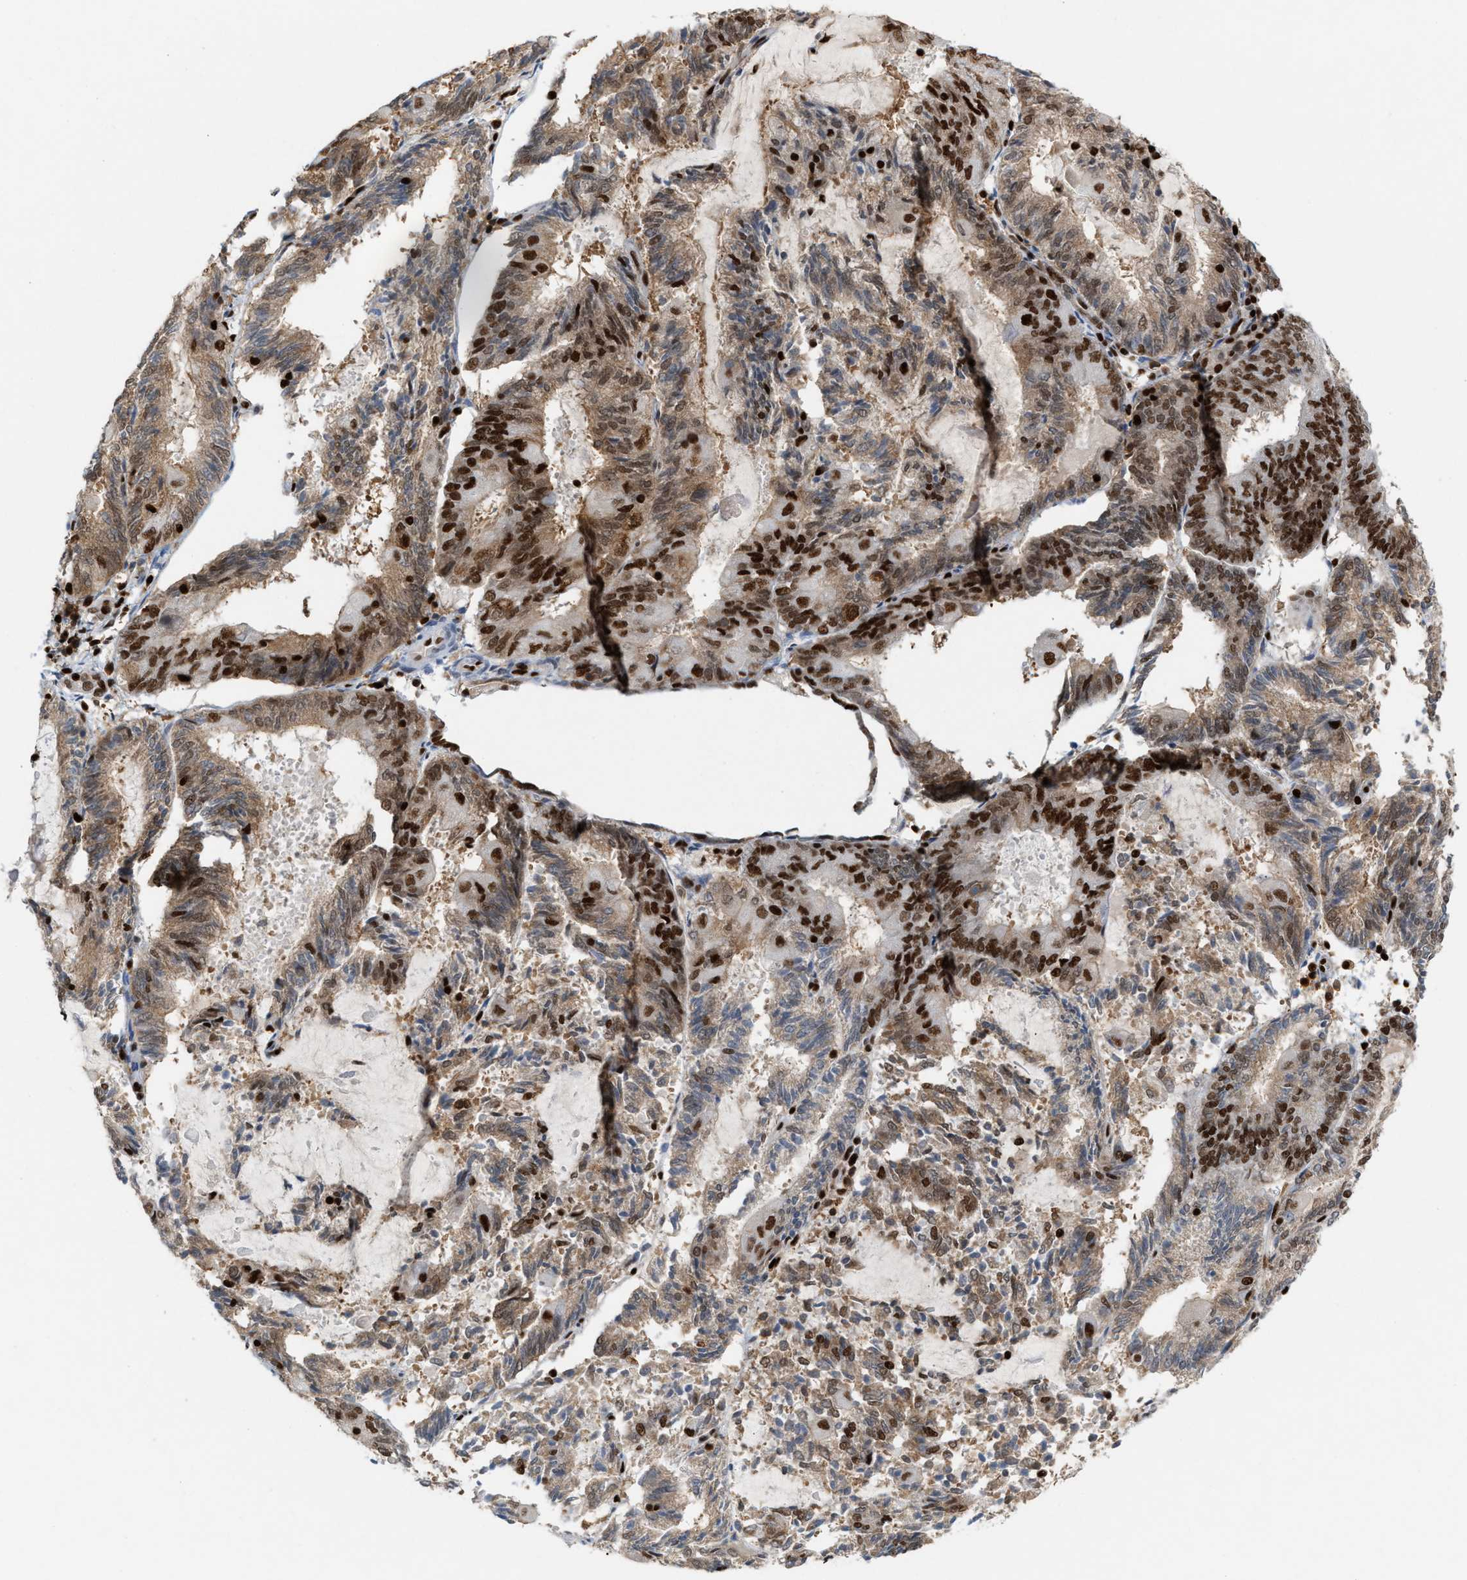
{"staining": {"intensity": "strong", "quantity": ">75%", "location": "cytoplasmic/membranous,nuclear"}, "tissue": "endometrial cancer", "cell_type": "Tumor cells", "image_type": "cancer", "snomed": [{"axis": "morphology", "description": "Adenocarcinoma, NOS"}, {"axis": "topography", "description": "Endometrium"}], "caption": "IHC image of neoplastic tissue: endometrial adenocarcinoma stained using immunohistochemistry (IHC) exhibits high levels of strong protein expression localized specifically in the cytoplasmic/membranous and nuclear of tumor cells, appearing as a cytoplasmic/membranous and nuclear brown color.", "gene": "RNASEK-C17orf49", "patient": {"sex": "female", "age": 81}}